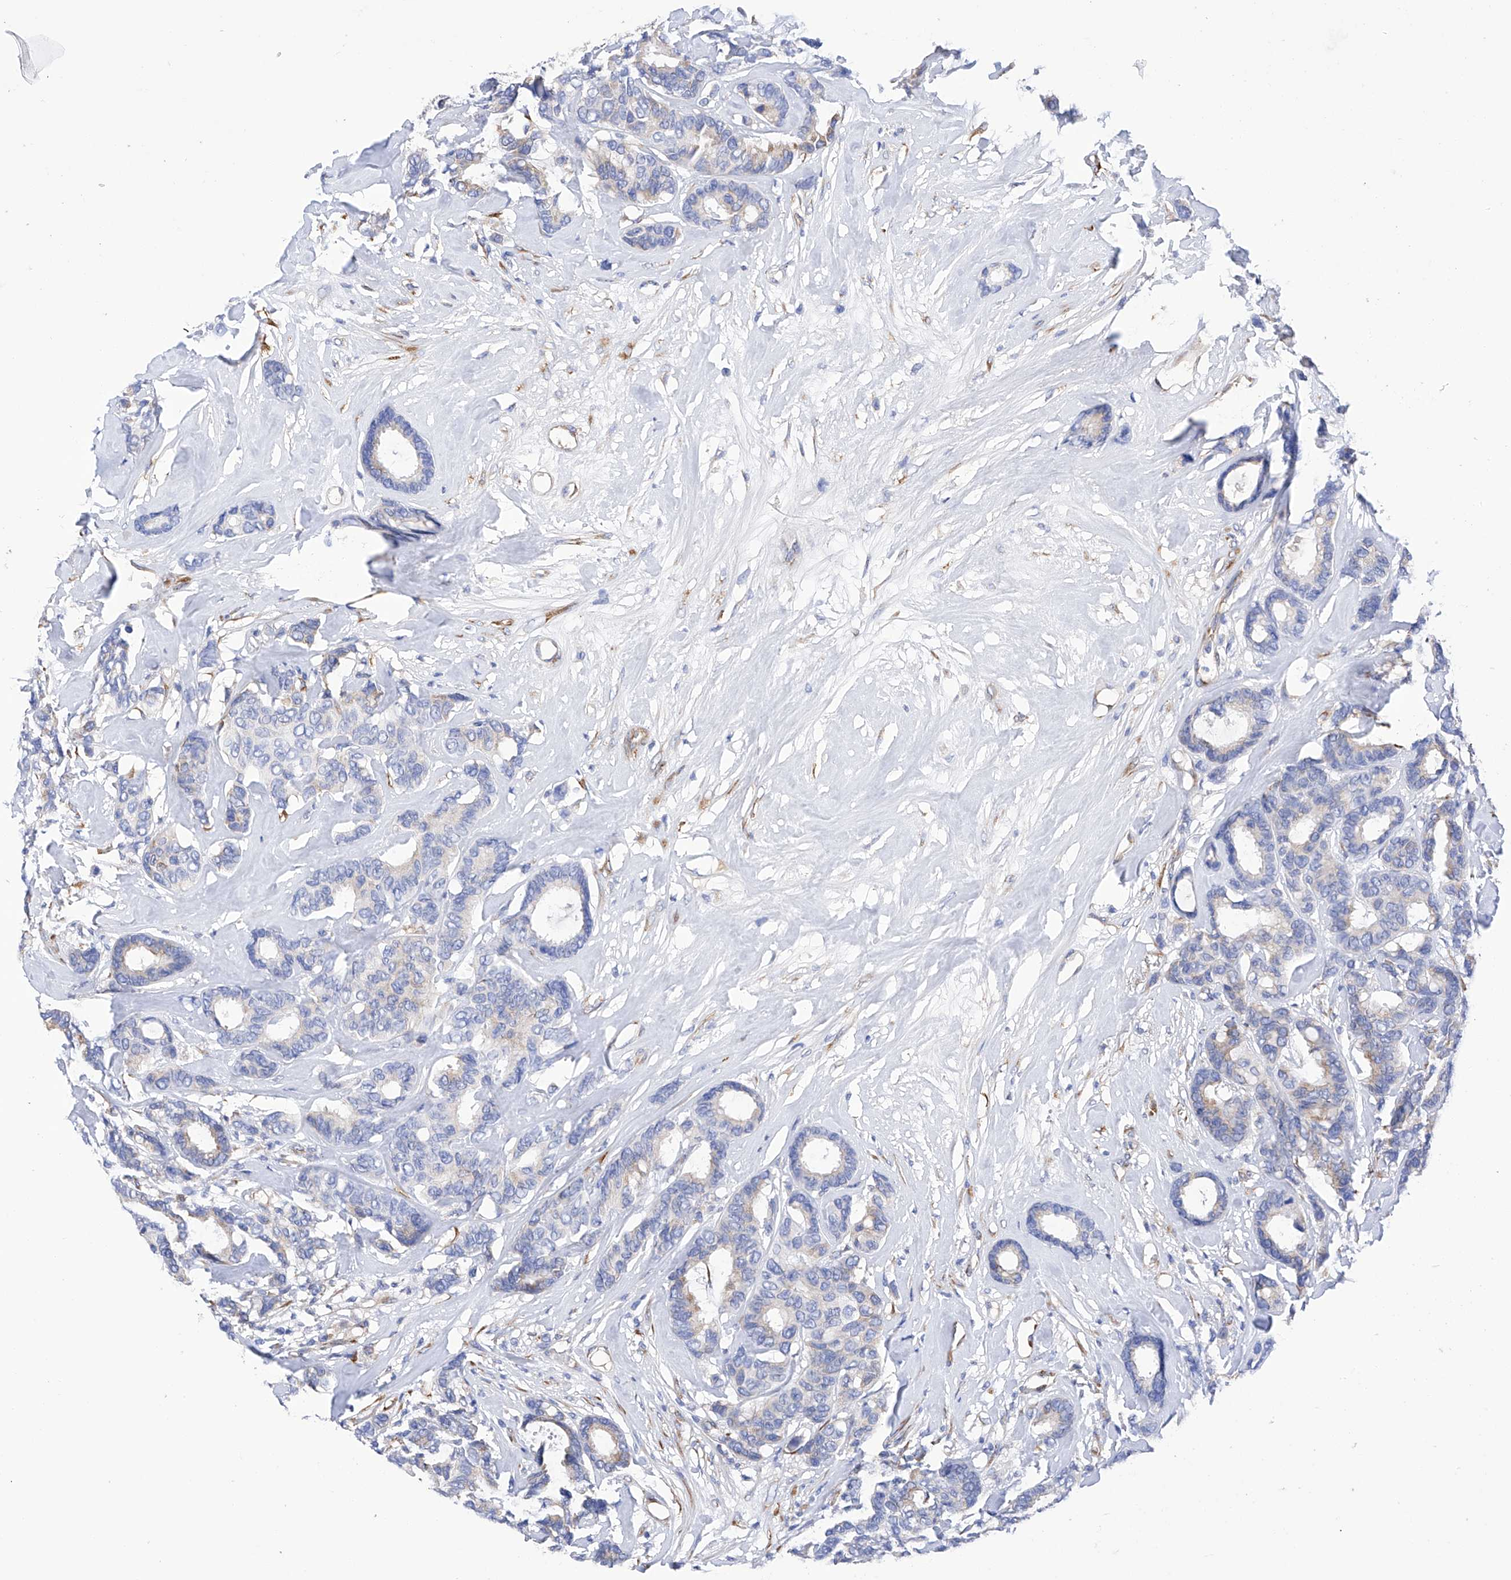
{"staining": {"intensity": "weak", "quantity": "<25%", "location": "cytoplasmic/membranous"}, "tissue": "breast cancer", "cell_type": "Tumor cells", "image_type": "cancer", "snomed": [{"axis": "morphology", "description": "Duct carcinoma"}, {"axis": "topography", "description": "Breast"}], "caption": "This is an immunohistochemistry (IHC) photomicrograph of breast cancer. There is no staining in tumor cells.", "gene": "PDIA5", "patient": {"sex": "female", "age": 87}}